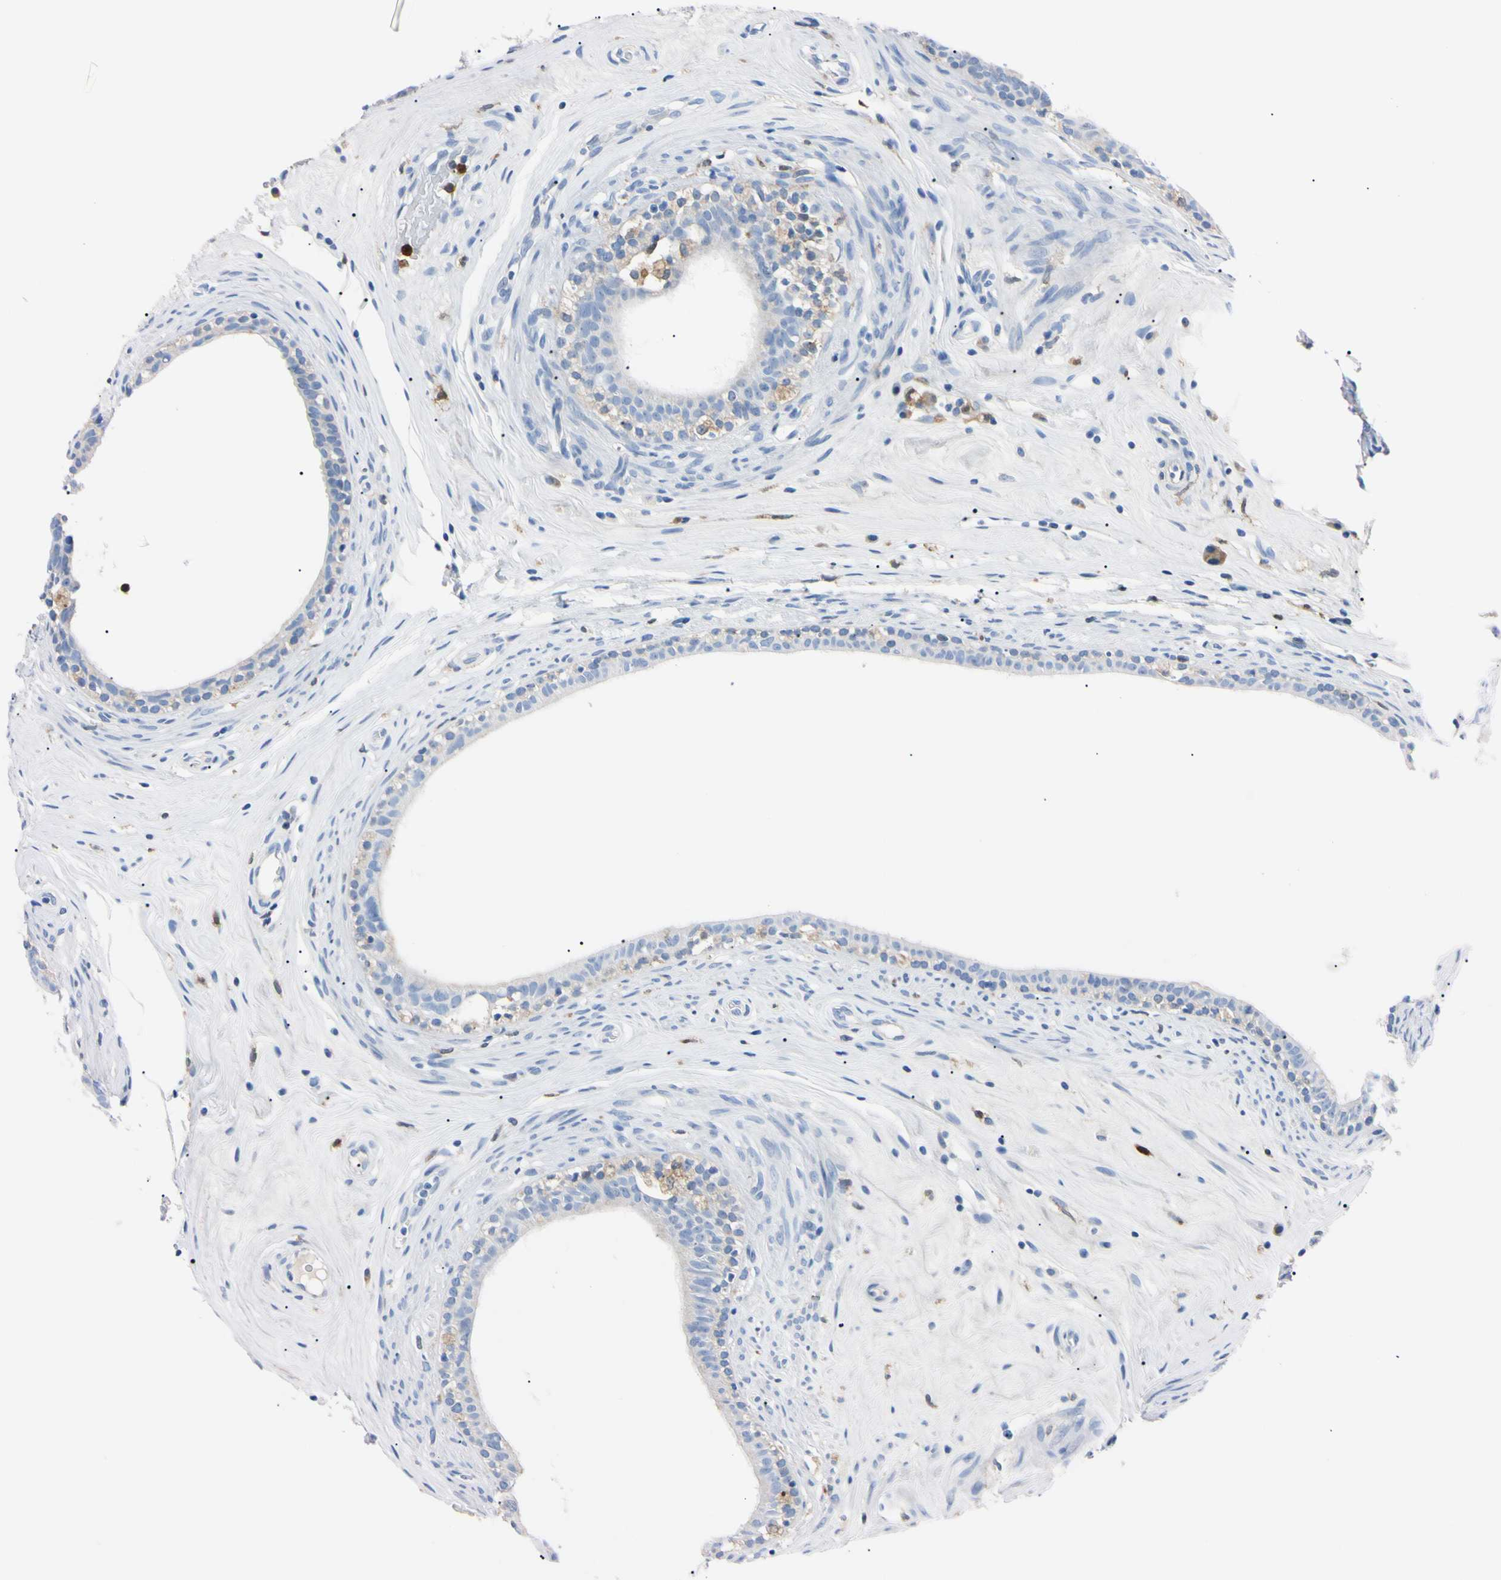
{"staining": {"intensity": "negative", "quantity": "none", "location": "none"}, "tissue": "epididymis", "cell_type": "Glandular cells", "image_type": "normal", "snomed": [{"axis": "morphology", "description": "Normal tissue, NOS"}, {"axis": "morphology", "description": "Inflammation, NOS"}, {"axis": "topography", "description": "Epididymis"}], "caption": "Glandular cells show no significant staining in normal epididymis.", "gene": "NCF4", "patient": {"sex": "male", "age": 84}}